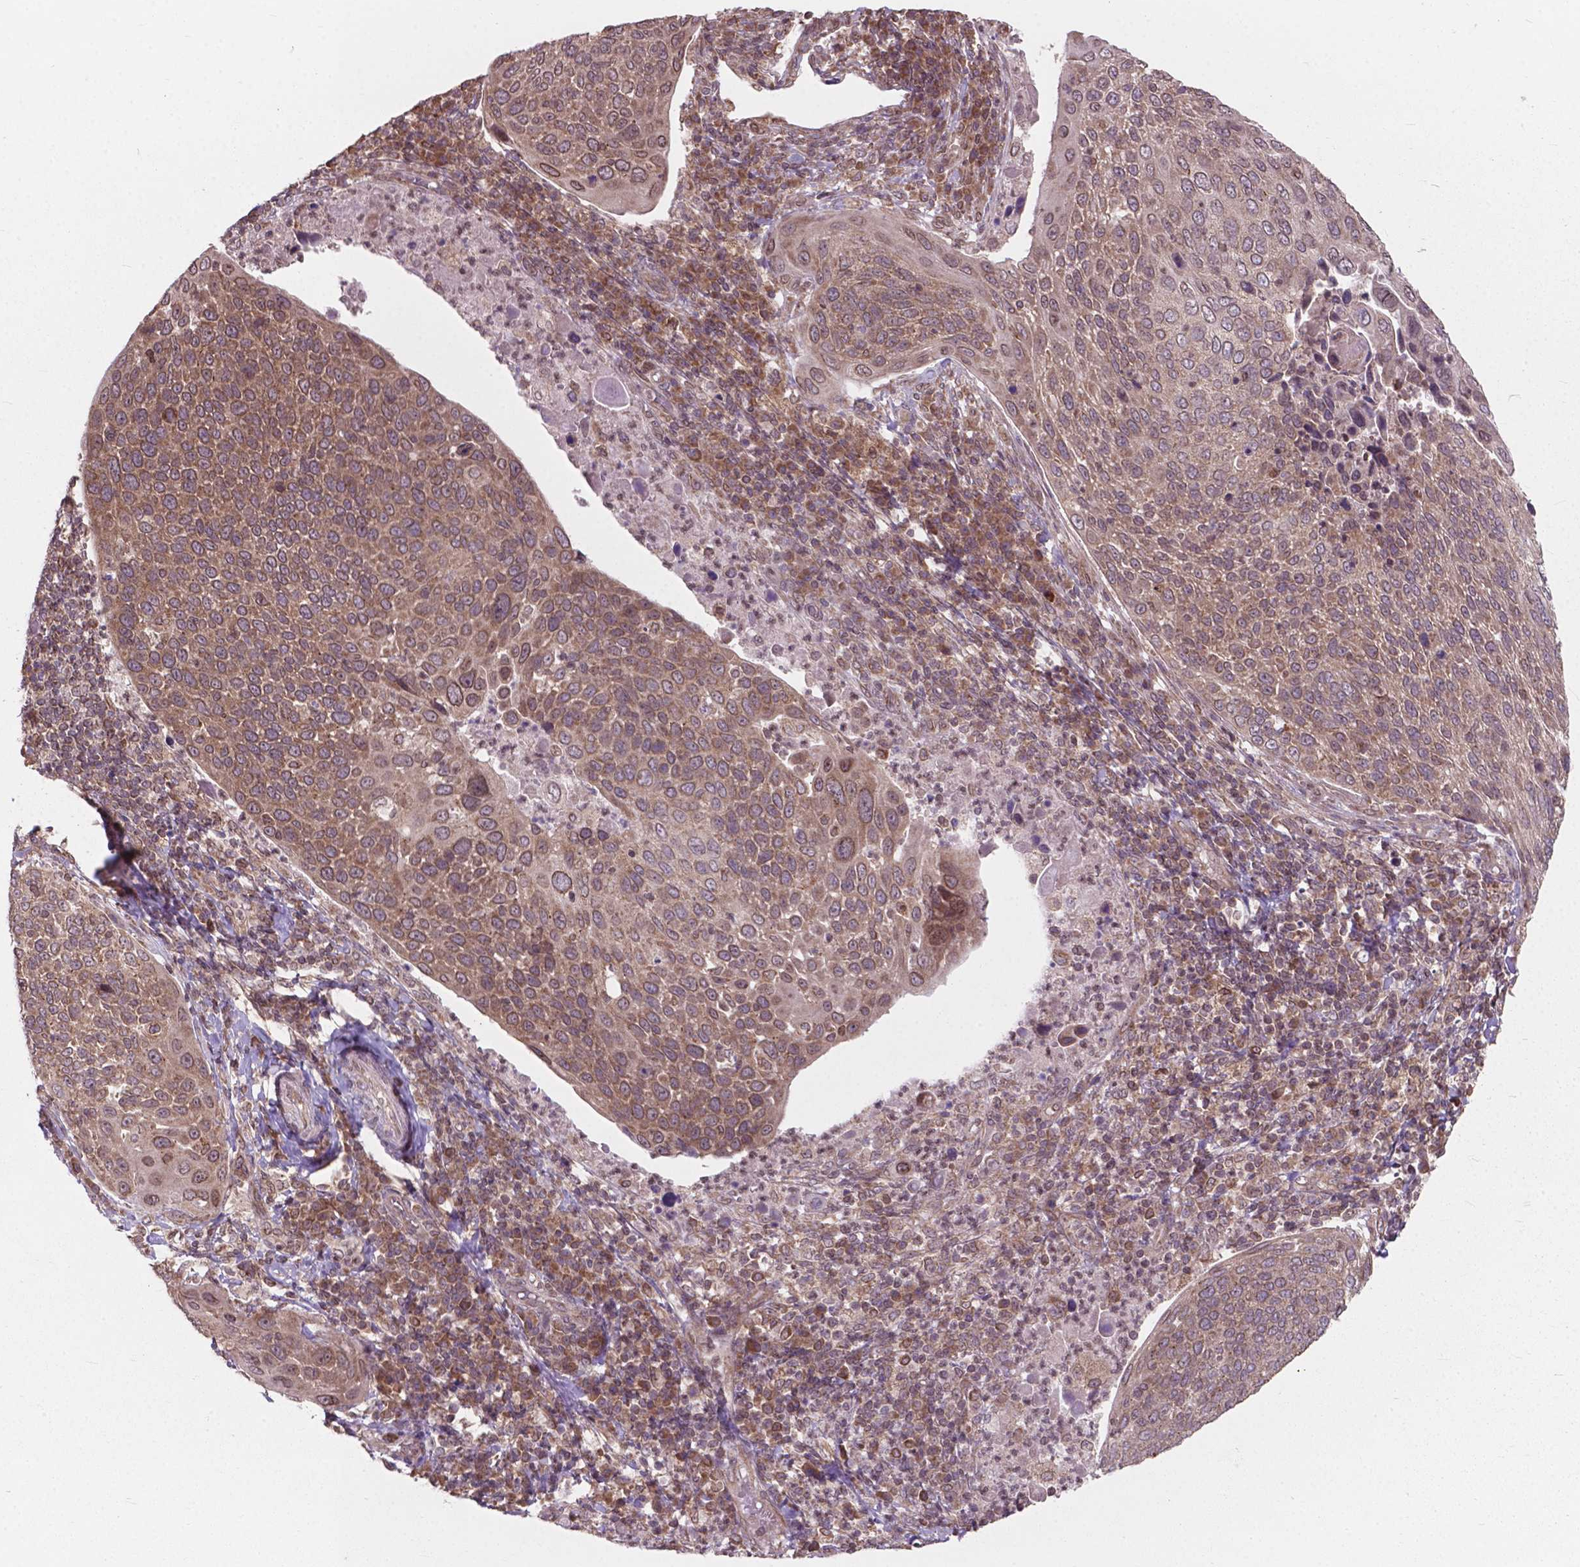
{"staining": {"intensity": "weak", "quantity": "25%-75%", "location": "nuclear"}, "tissue": "cervical cancer", "cell_type": "Tumor cells", "image_type": "cancer", "snomed": [{"axis": "morphology", "description": "Squamous cell carcinoma, NOS"}, {"axis": "topography", "description": "Cervix"}], "caption": "Immunohistochemical staining of human cervical cancer shows low levels of weak nuclear protein expression in approximately 25%-75% of tumor cells.", "gene": "MRPL33", "patient": {"sex": "female", "age": 54}}